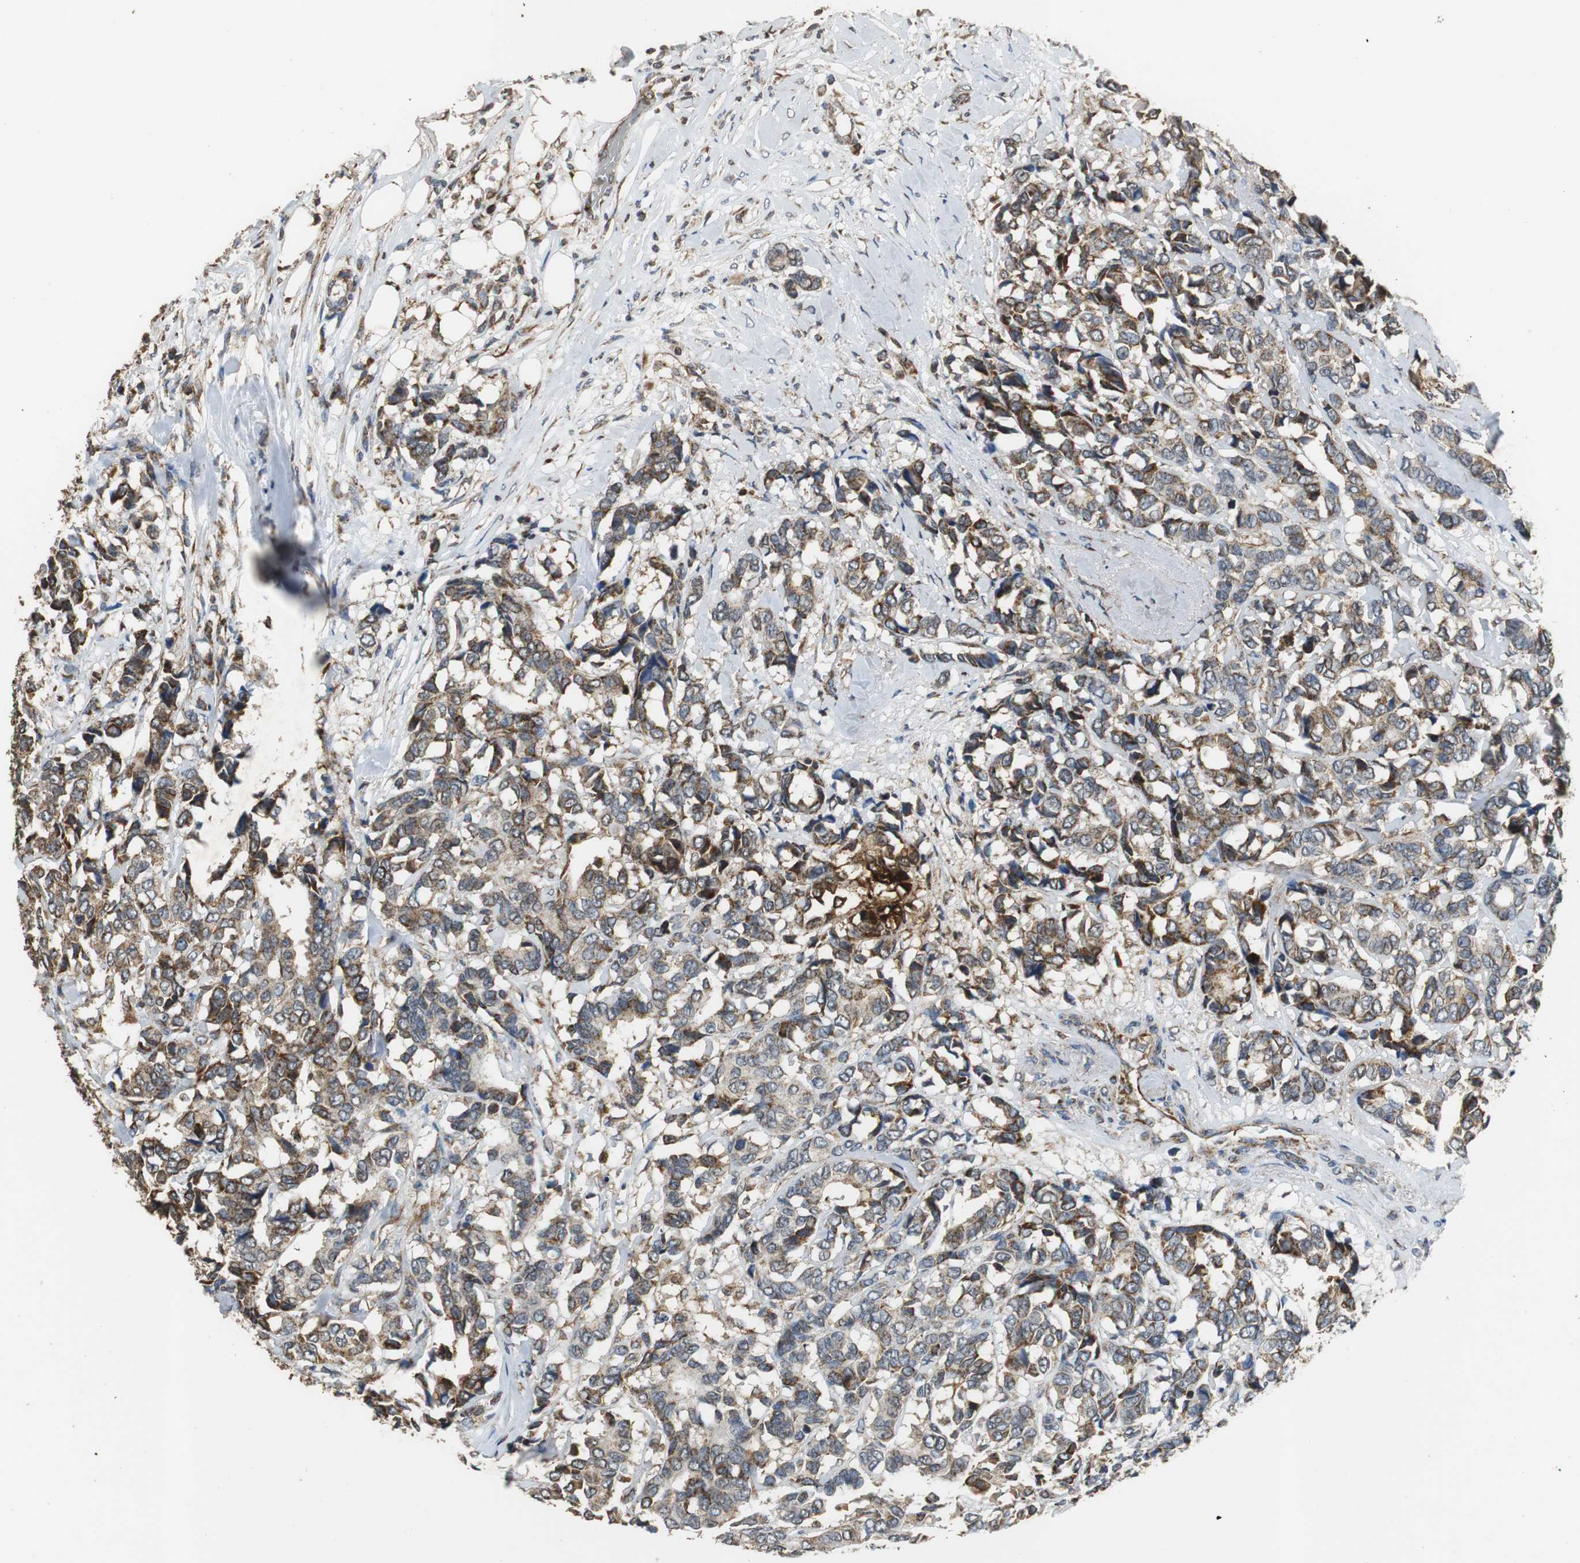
{"staining": {"intensity": "moderate", "quantity": "25%-75%", "location": "cytoplasmic/membranous"}, "tissue": "breast cancer", "cell_type": "Tumor cells", "image_type": "cancer", "snomed": [{"axis": "morphology", "description": "Duct carcinoma"}, {"axis": "topography", "description": "Breast"}], "caption": "Immunohistochemical staining of human breast cancer reveals moderate cytoplasmic/membranous protein positivity in approximately 25%-75% of tumor cells.", "gene": "NNT", "patient": {"sex": "female", "age": 87}}